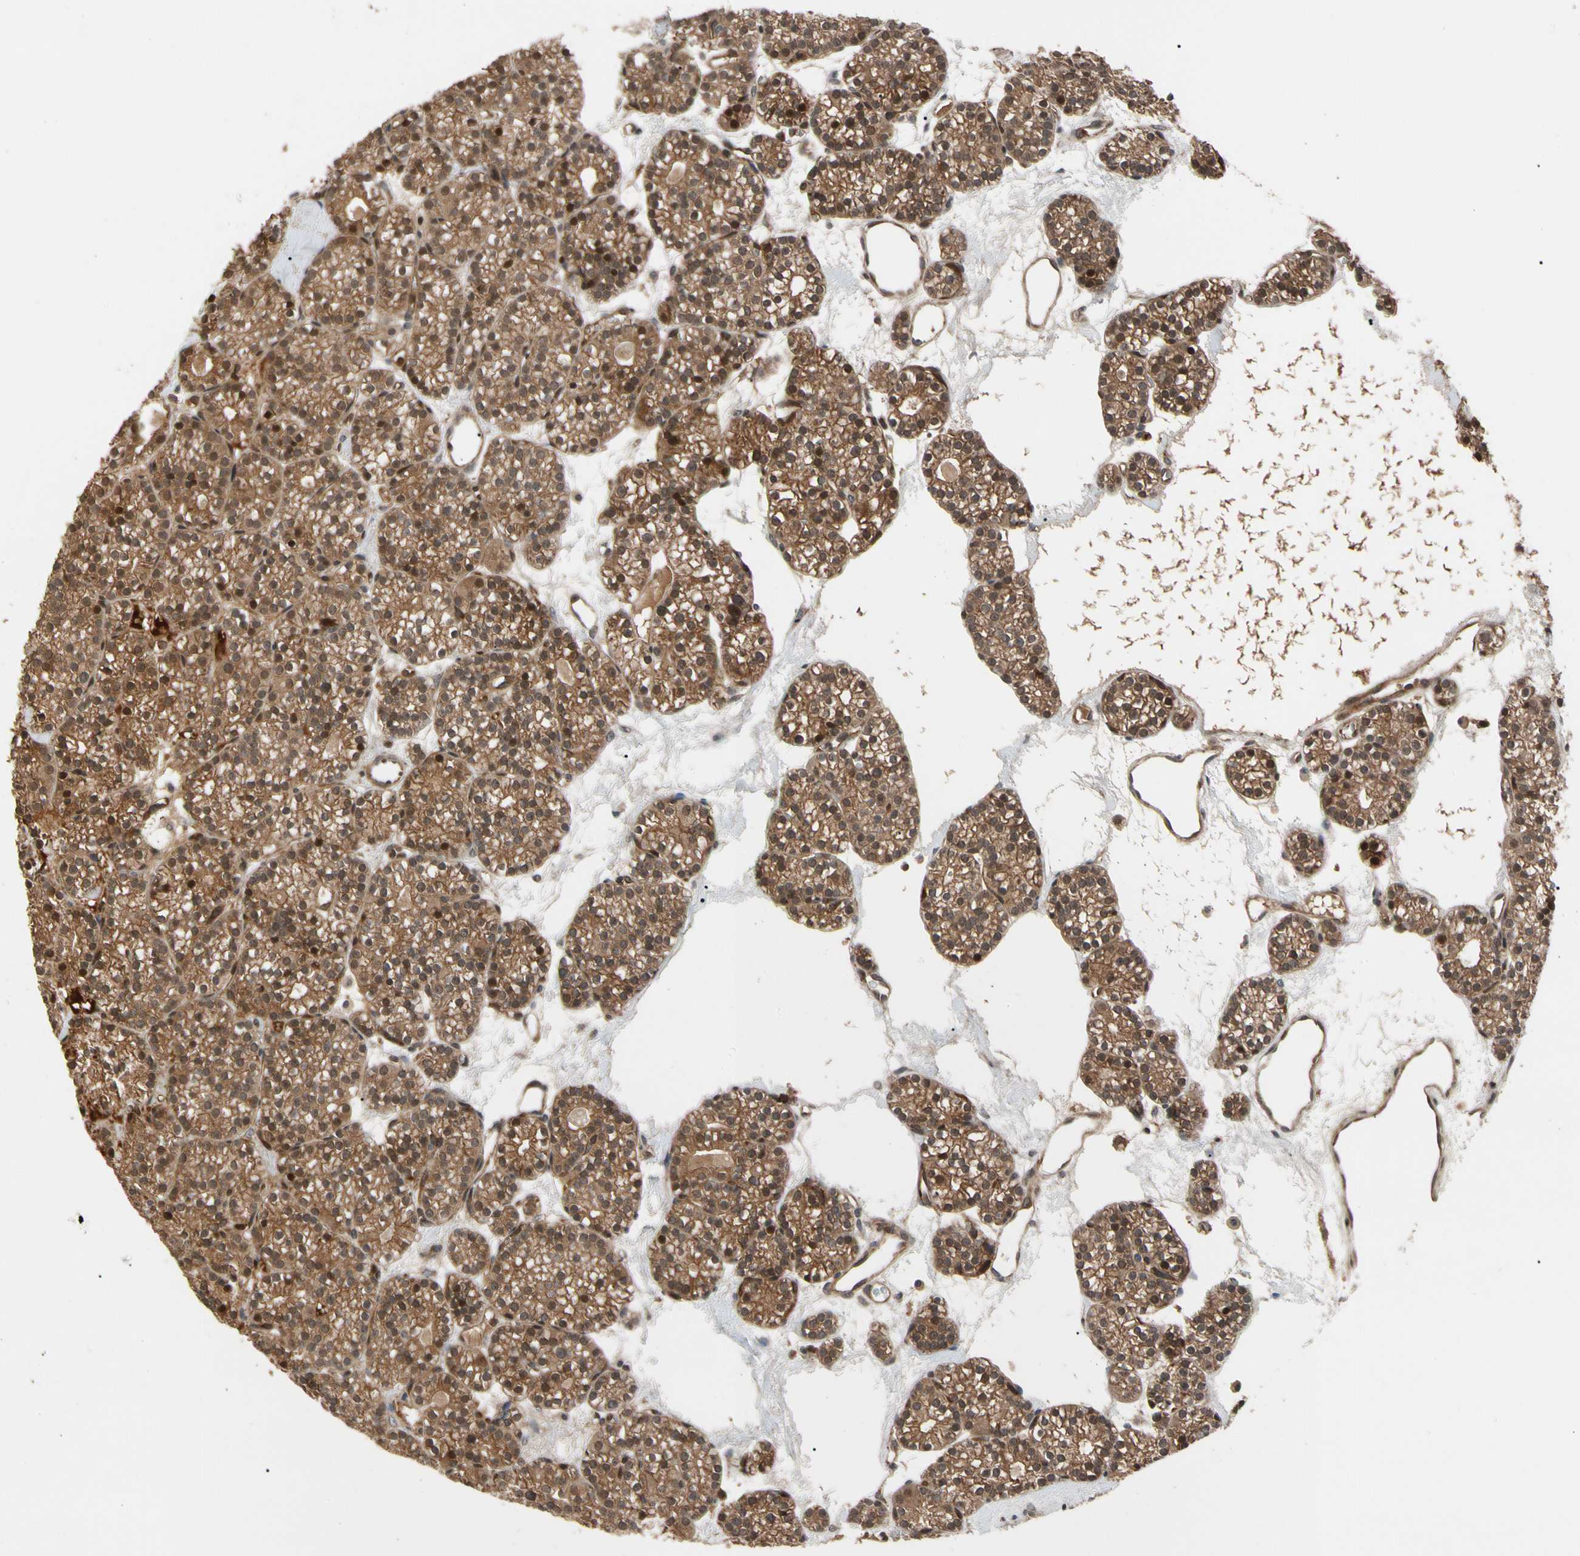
{"staining": {"intensity": "moderate", "quantity": ">75%", "location": "cytoplasmic/membranous,nuclear"}, "tissue": "parathyroid gland", "cell_type": "Glandular cells", "image_type": "normal", "snomed": [{"axis": "morphology", "description": "Normal tissue, NOS"}, {"axis": "topography", "description": "Parathyroid gland"}], "caption": "The micrograph reveals immunohistochemical staining of normal parathyroid gland. There is moderate cytoplasmic/membranous,nuclear positivity is identified in about >75% of glandular cells. The staining was performed using DAB to visualize the protein expression in brown, while the nuclei were stained in blue with hematoxylin (Magnification: 20x).", "gene": "CYTIP", "patient": {"sex": "female", "age": 64}}